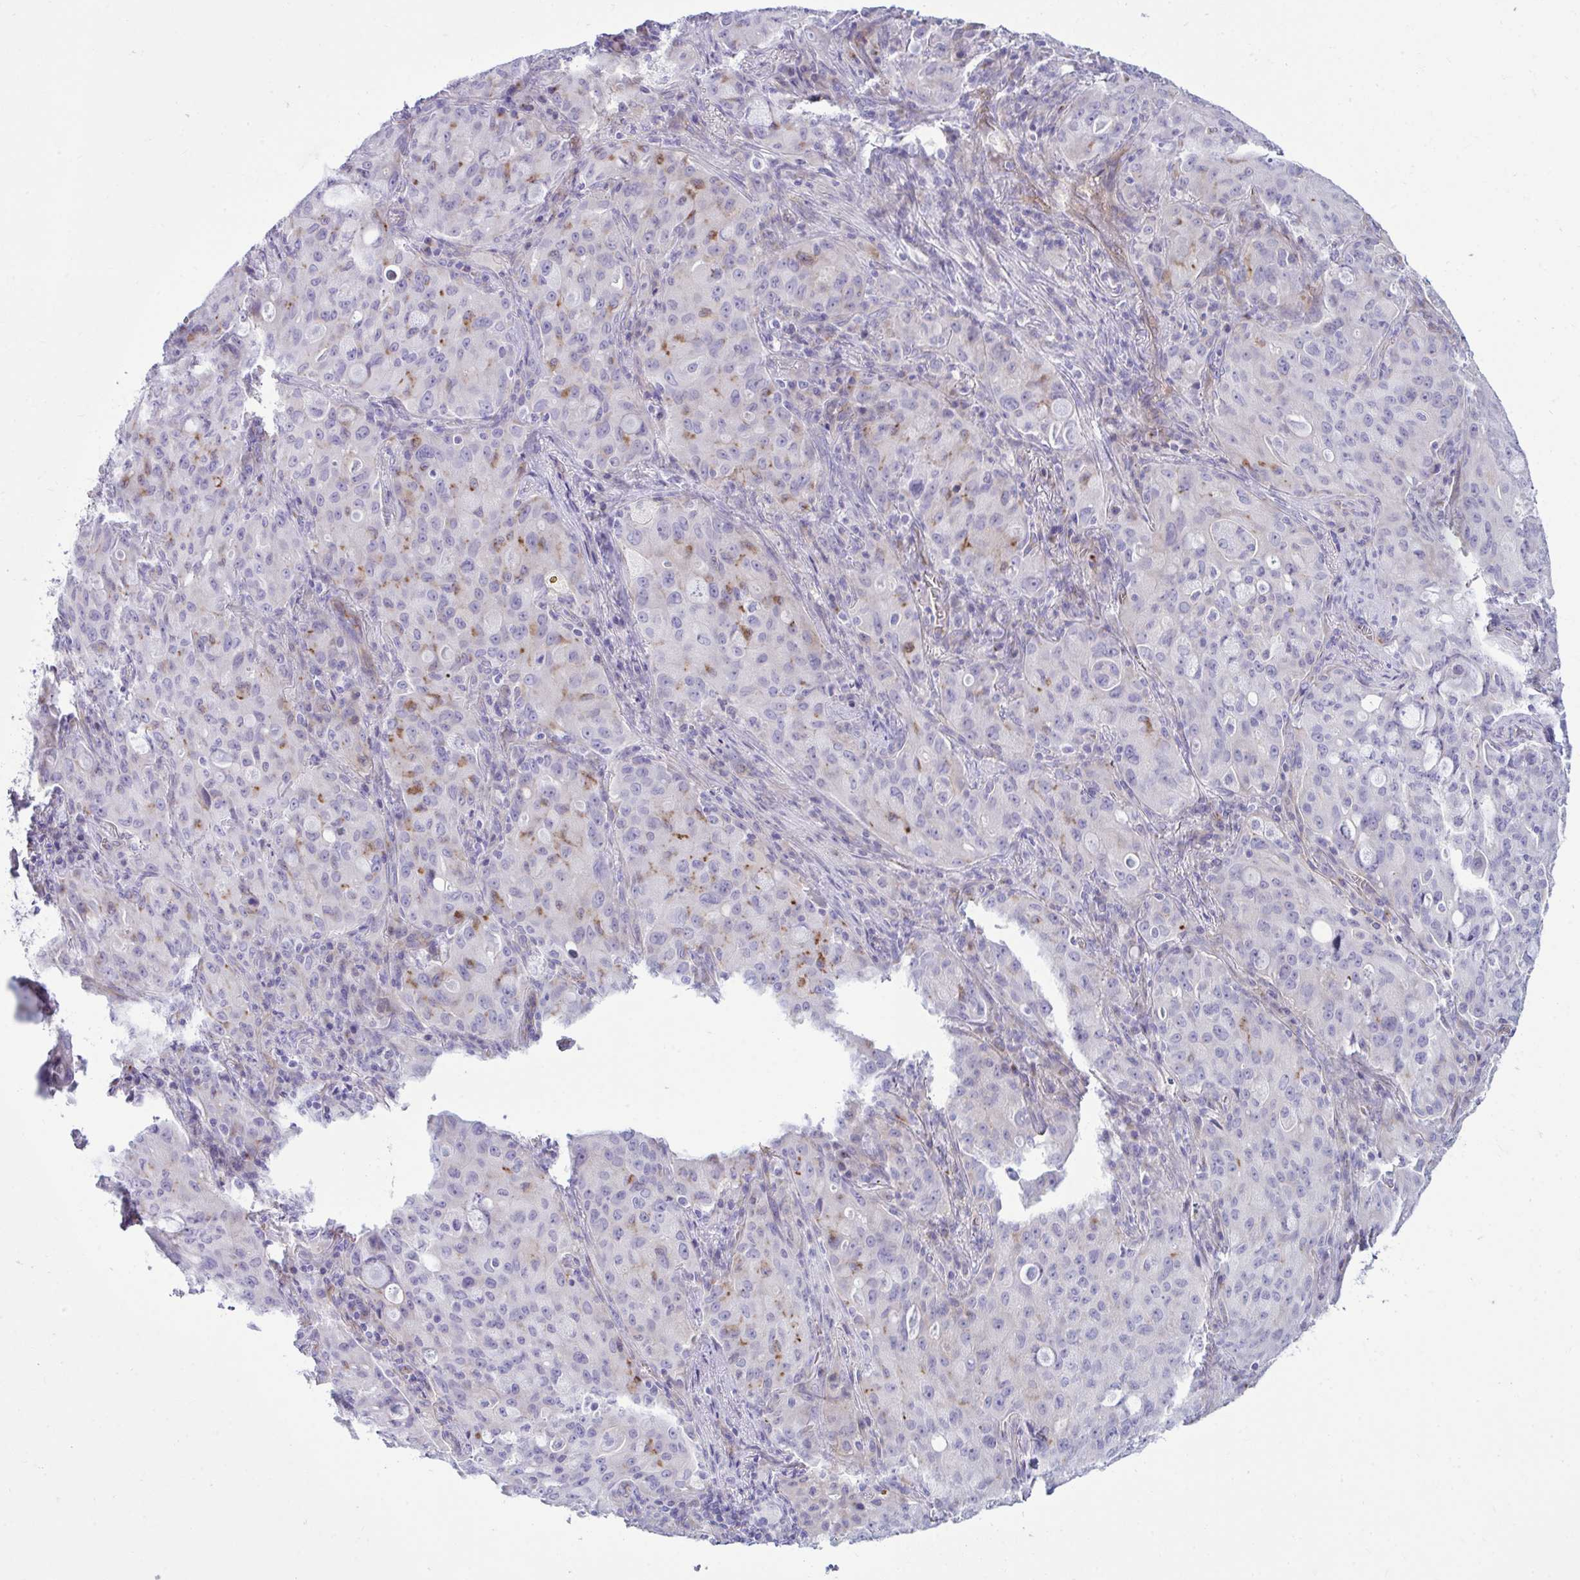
{"staining": {"intensity": "moderate", "quantity": "<25%", "location": "cytoplasmic/membranous"}, "tissue": "lung cancer", "cell_type": "Tumor cells", "image_type": "cancer", "snomed": [{"axis": "morphology", "description": "Adenocarcinoma, NOS"}, {"axis": "topography", "description": "Lung"}], "caption": "Human lung adenocarcinoma stained for a protein (brown) exhibits moderate cytoplasmic/membranous positive staining in about <25% of tumor cells.", "gene": "UBL3", "patient": {"sex": "female", "age": 44}}